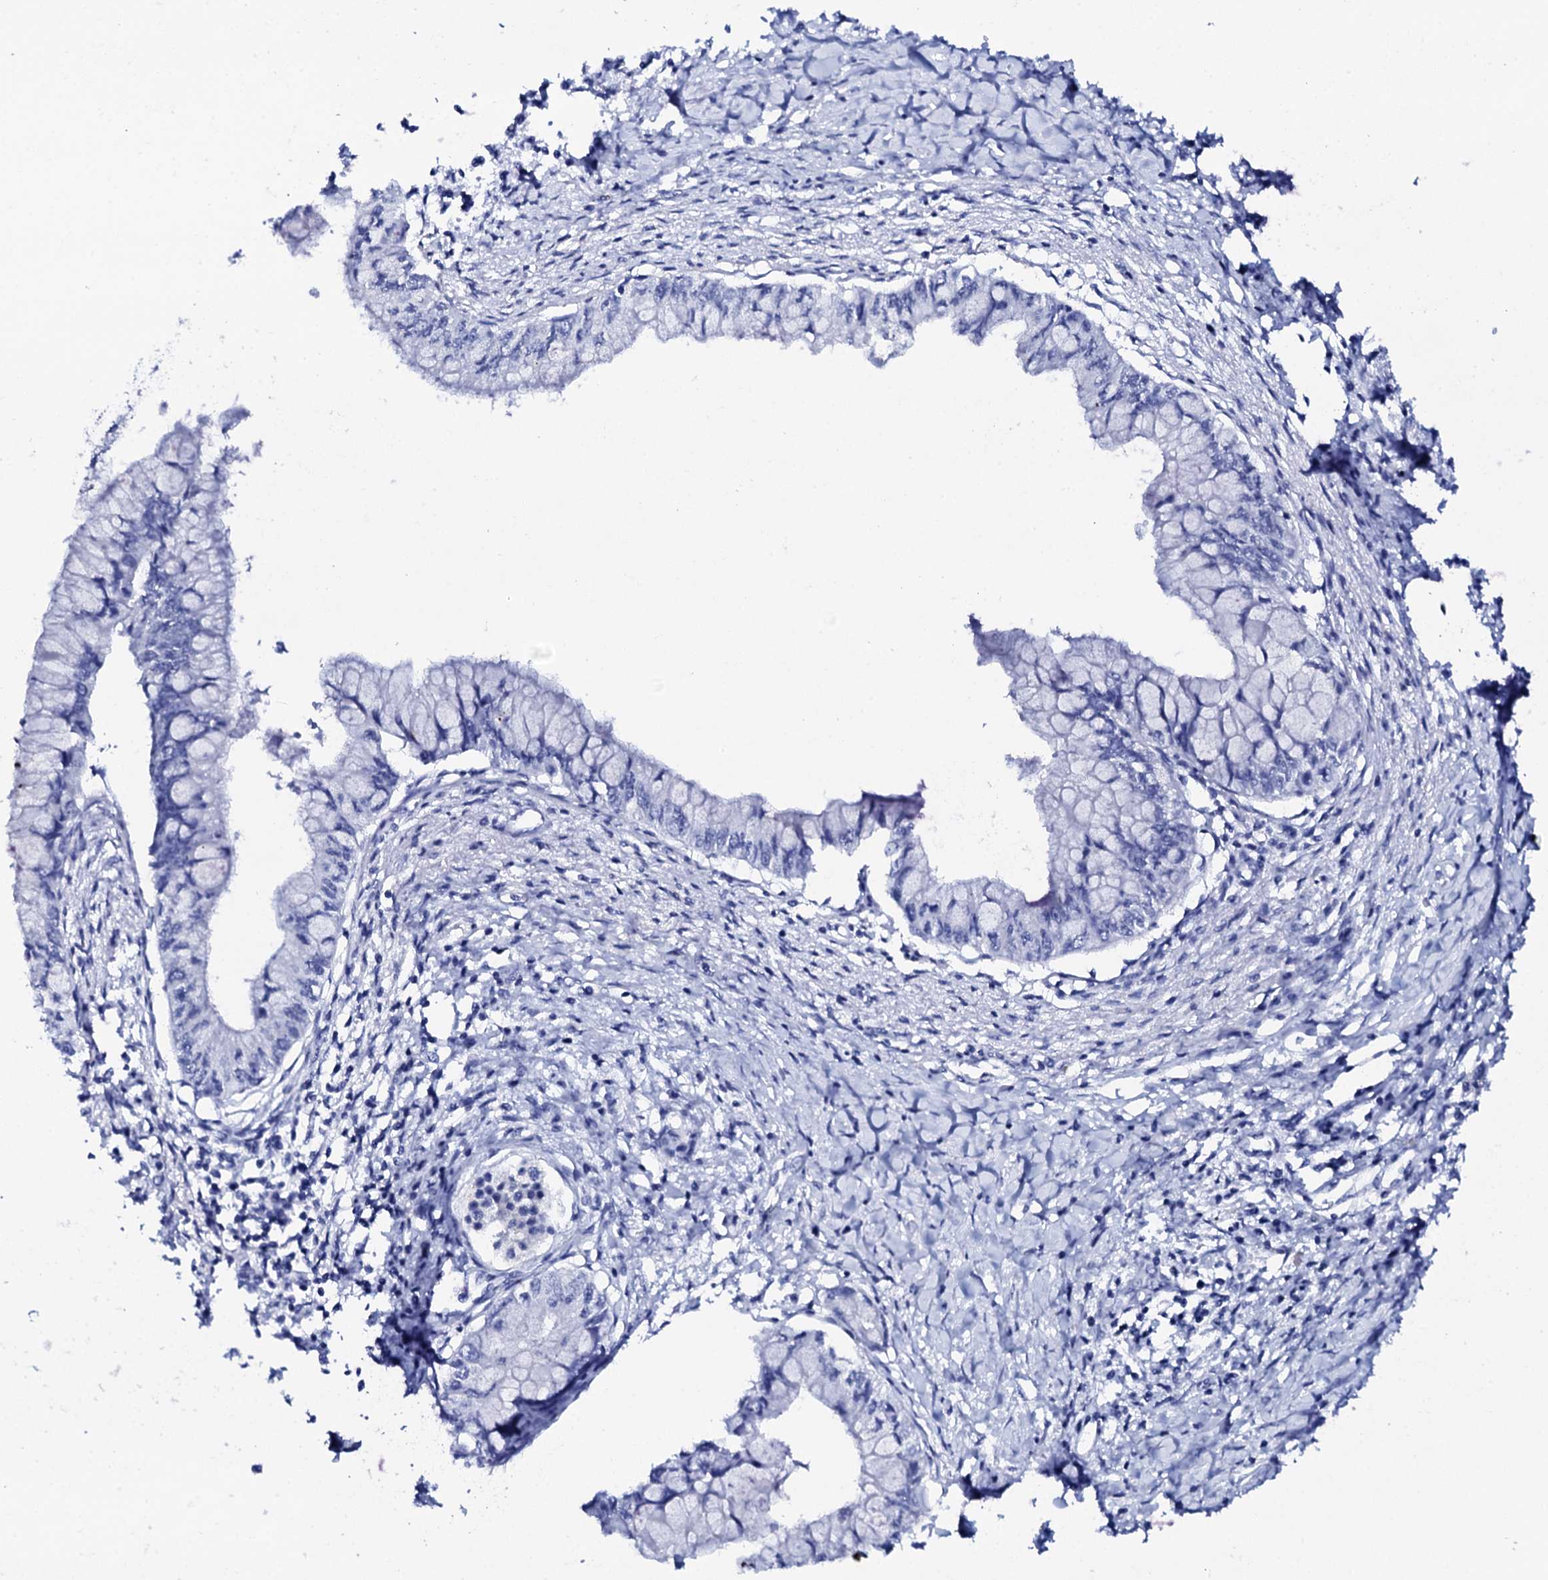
{"staining": {"intensity": "negative", "quantity": "none", "location": "none"}, "tissue": "pancreatic cancer", "cell_type": "Tumor cells", "image_type": "cancer", "snomed": [{"axis": "morphology", "description": "Adenocarcinoma, NOS"}, {"axis": "topography", "description": "Pancreas"}], "caption": "High magnification brightfield microscopy of adenocarcinoma (pancreatic) stained with DAB (brown) and counterstained with hematoxylin (blue): tumor cells show no significant expression.", "gene": "FBXL16", "patient": {"sex": "male", "age": 48}}